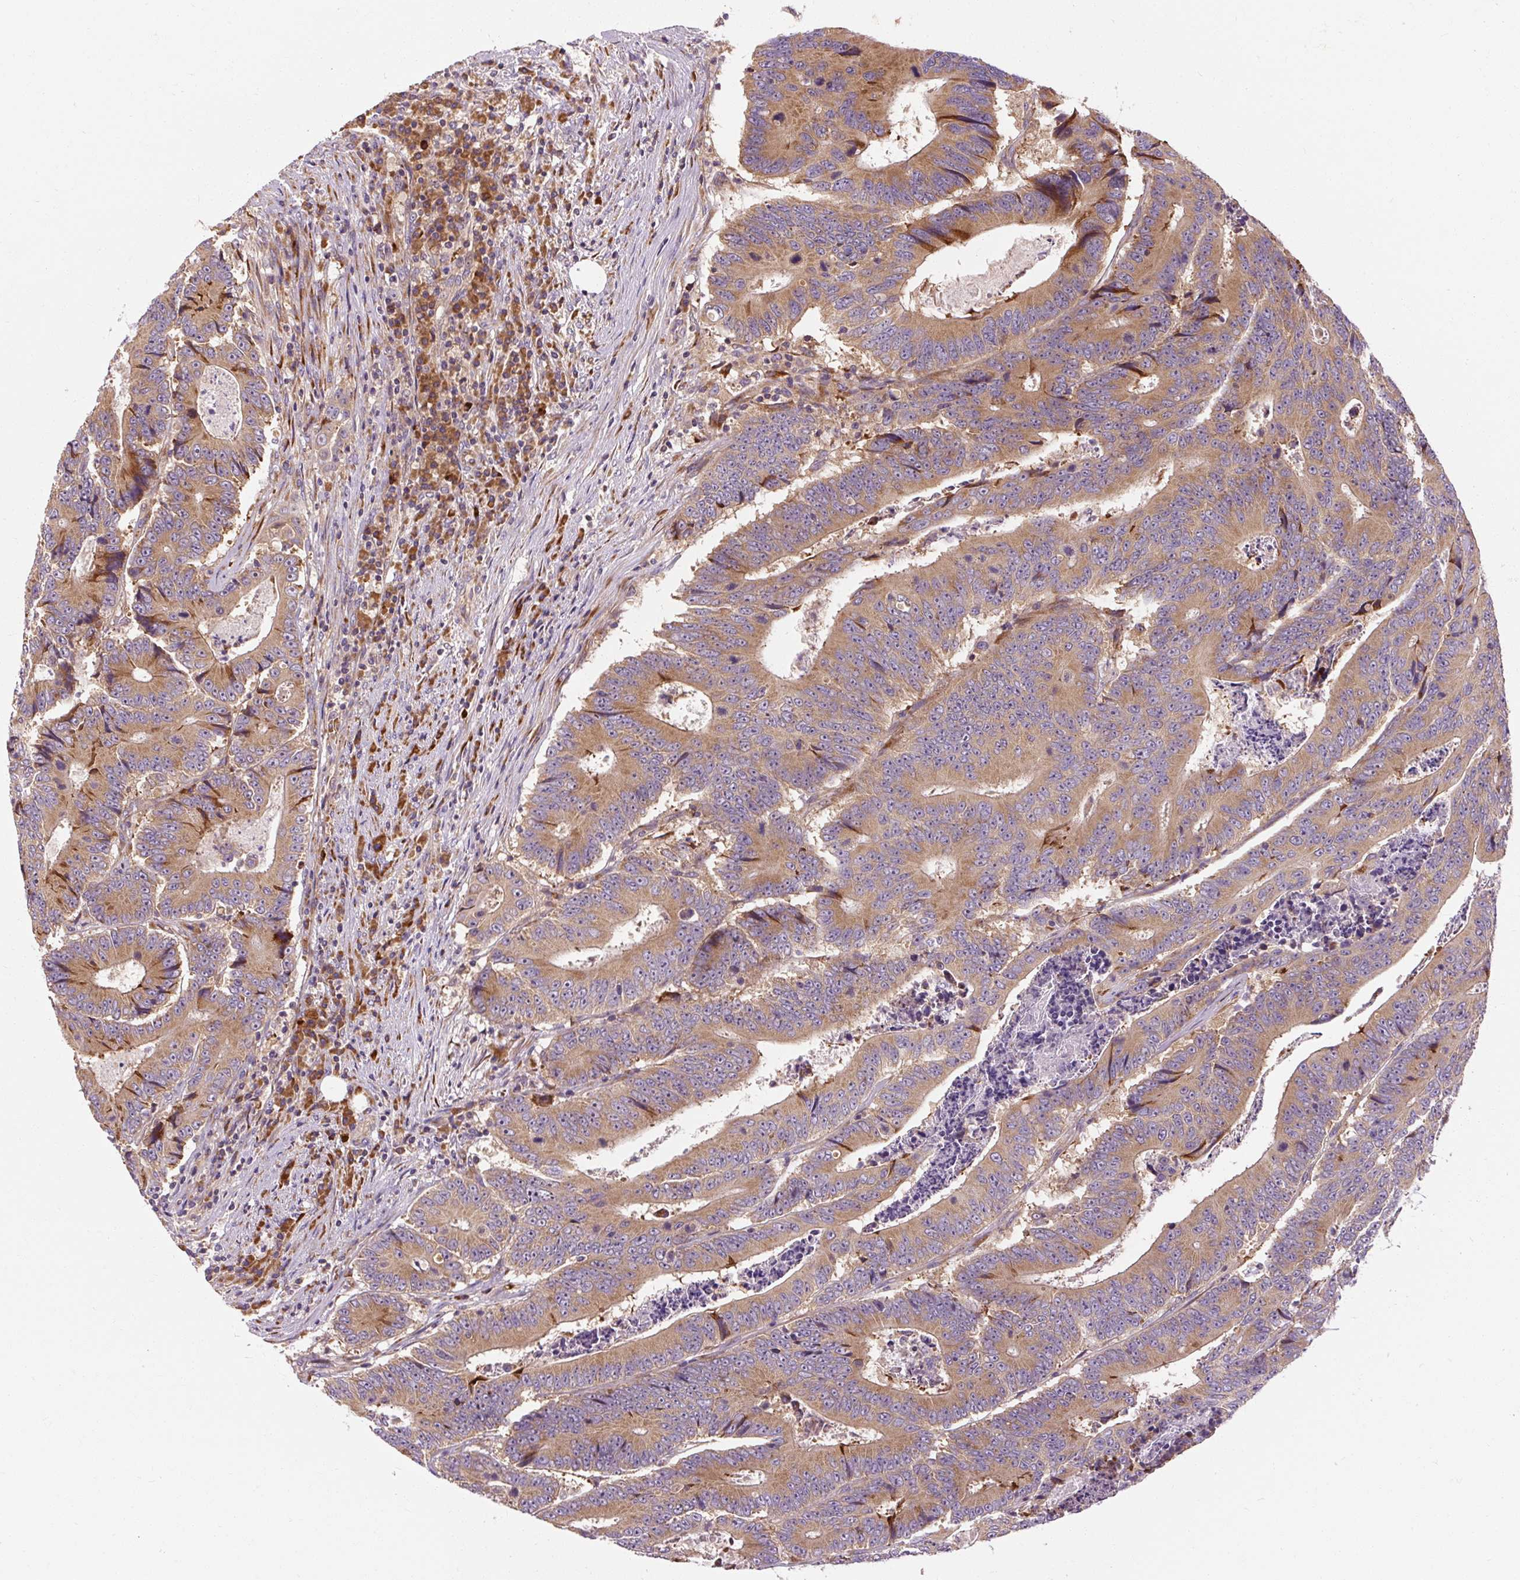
{"staining": {"intensity": "moderate", "quantity": ">75%", "location": "cytoplasmic/membranous"}, "tissue": "colorectal cancer", "cell_type": "Tumor cells", "image_type": "cancer", "snomed": [{"axis": "morphology", "description": "Adenocarcinoma, NOS"}, {"axis": "topography", "description": "Colon"}], "caption": "Immunohistochemical staining of colorectal cancer (adenocarcinoma) demonstrates medium levels of moderate cytoplasmic/membranous protein staining in approximately >75% of tumor cells.", "gene": "PRSS48", "patient": {"sex": "male", "age": 83}}